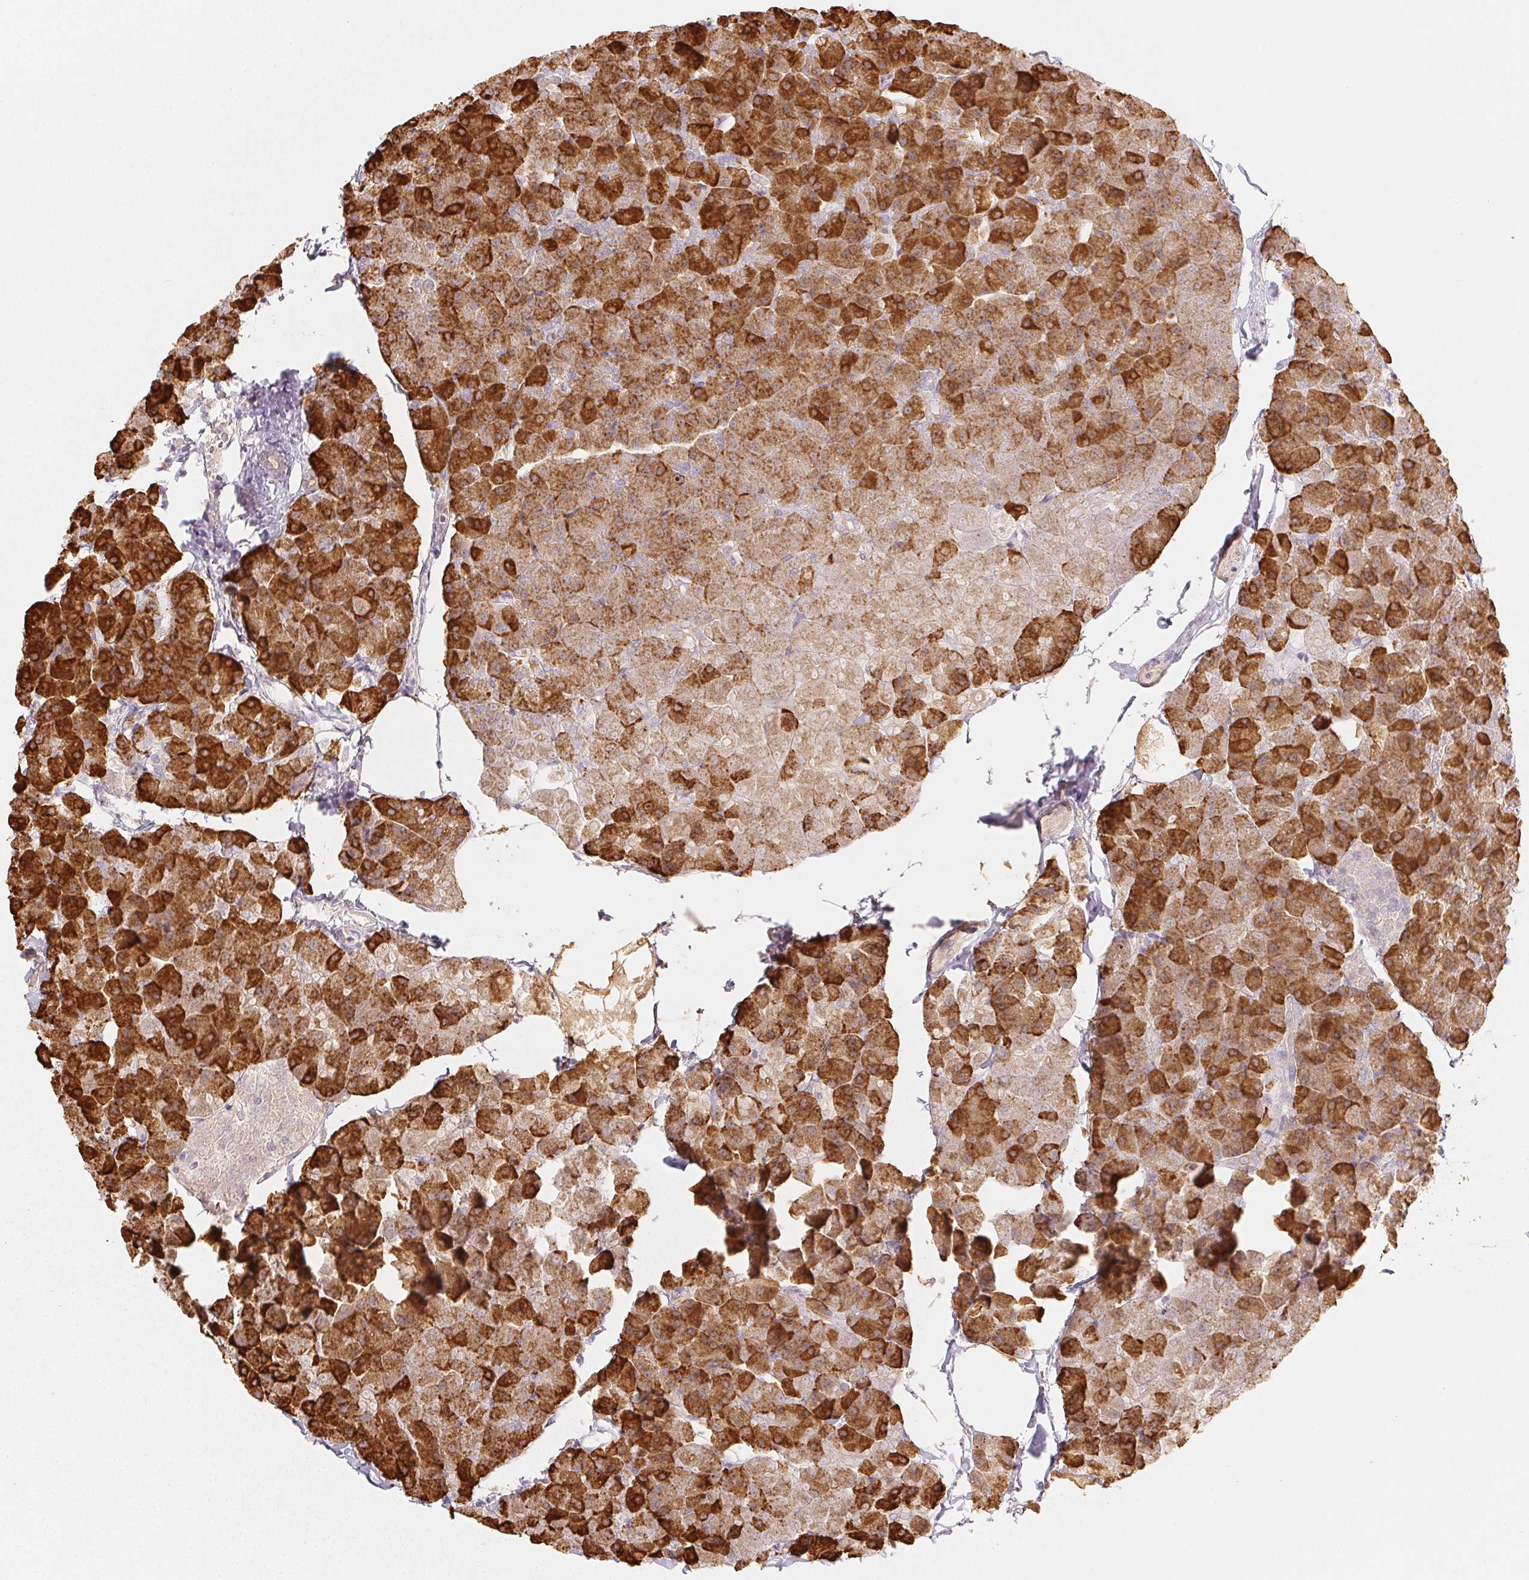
{"staining": {"intensity": "strong", "quantity": ">75%", "location": "cytoplasmic/membranous"}, "tissue": "pancreas", "cell_type": "Exocrine glandular cells", "image_type": "normal", "snomed": [{"axis": "morphology", "description": "Normal tissue, NOS"}, {"axis": "topography", "description": "Pancreas"}], "caption": "Pancreas stained with immunohistochemistry shows strong cytoplasmic/membranous staining in approximately >75% of exocrine glandular cells. (DAB IHC, brown staining for protein, blue staining for nuclei).", "gene": "ACVR1B", "patient": {"sex": "male", "age": 35}}